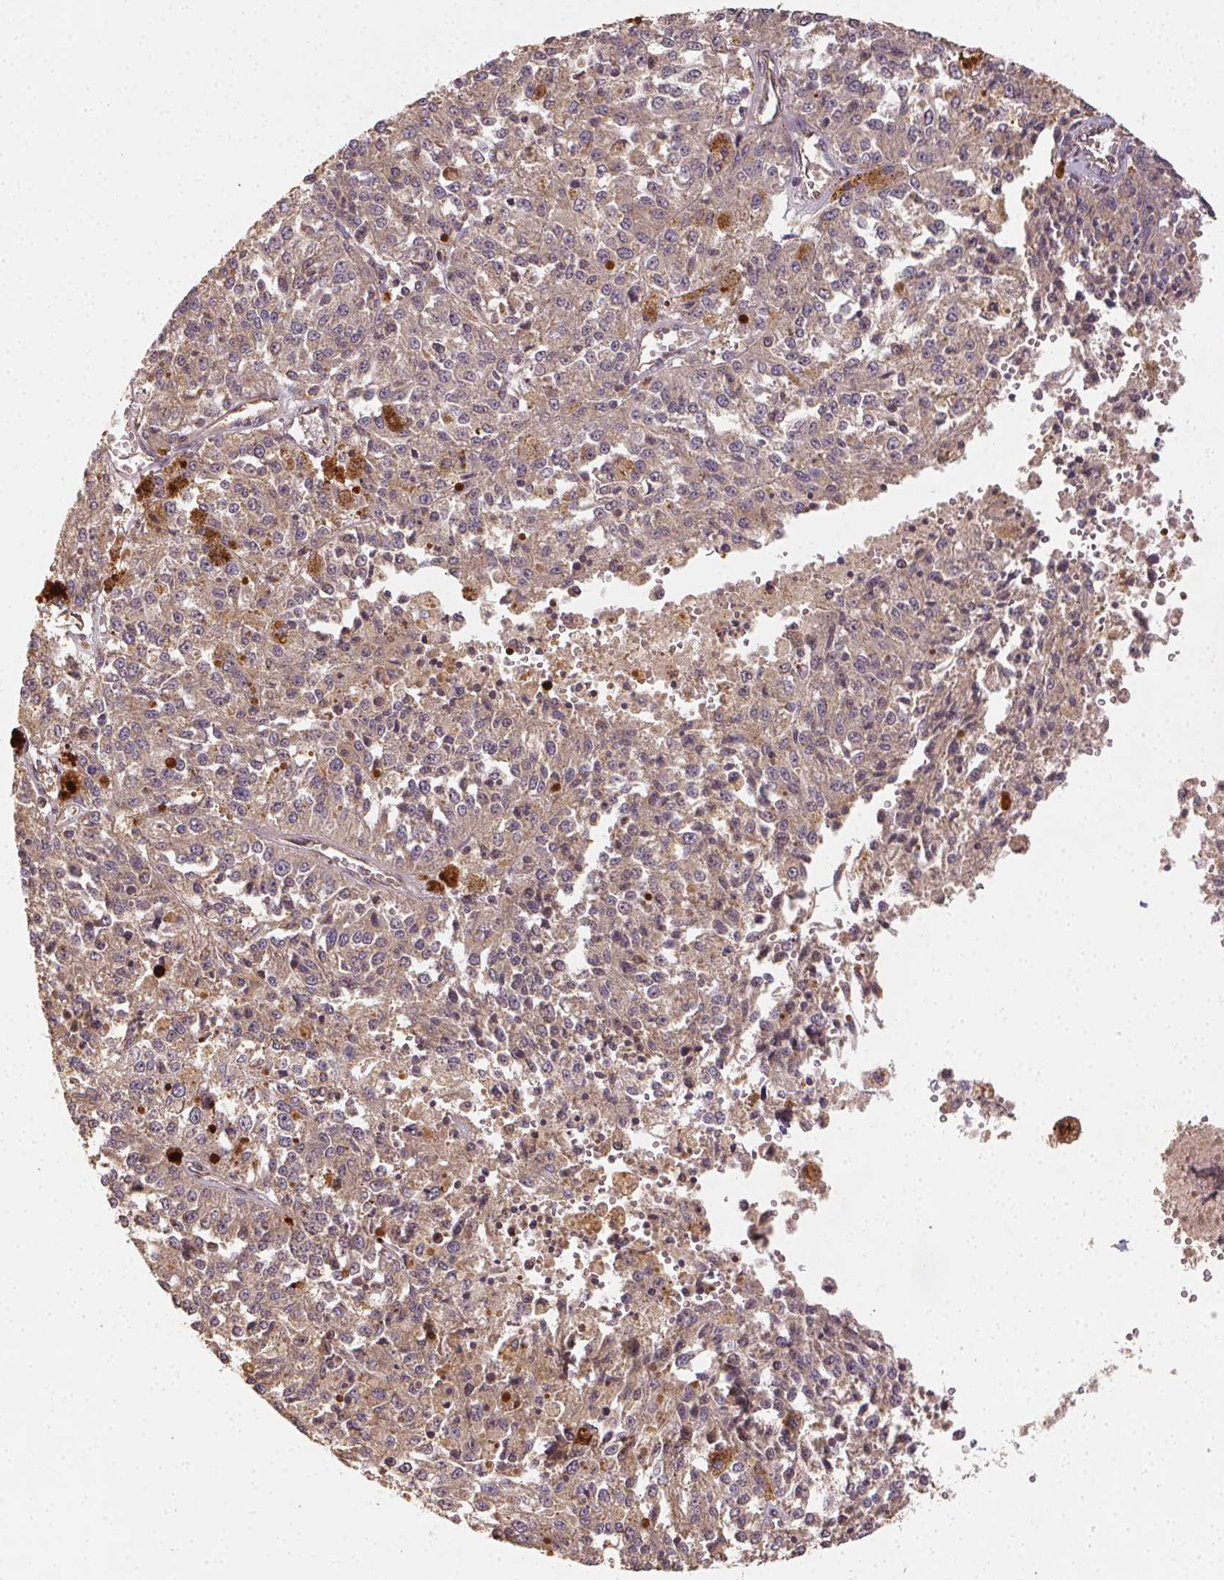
{"staining": {"intensity": "weak", "quantity": ">75%", "location": "cytoplasmic/membranous"}, "tissue": "melanoma", "cell_type": "Tumor cells", "image_type": "cancer", "snomed": [{"axis": "morphology", "description": "Malignant melanoma, Metastatic site"}, {"axis": "topography", "description": "Lymph node"}], "caption": "A micrograph of human melanoma stained for a protein shows weak cytoplasmic/membranous brown staining in tumor cells. Nuclei are stained in blue.", "gene": "RALA", "patient": {"sex": "female", "age": 64}}